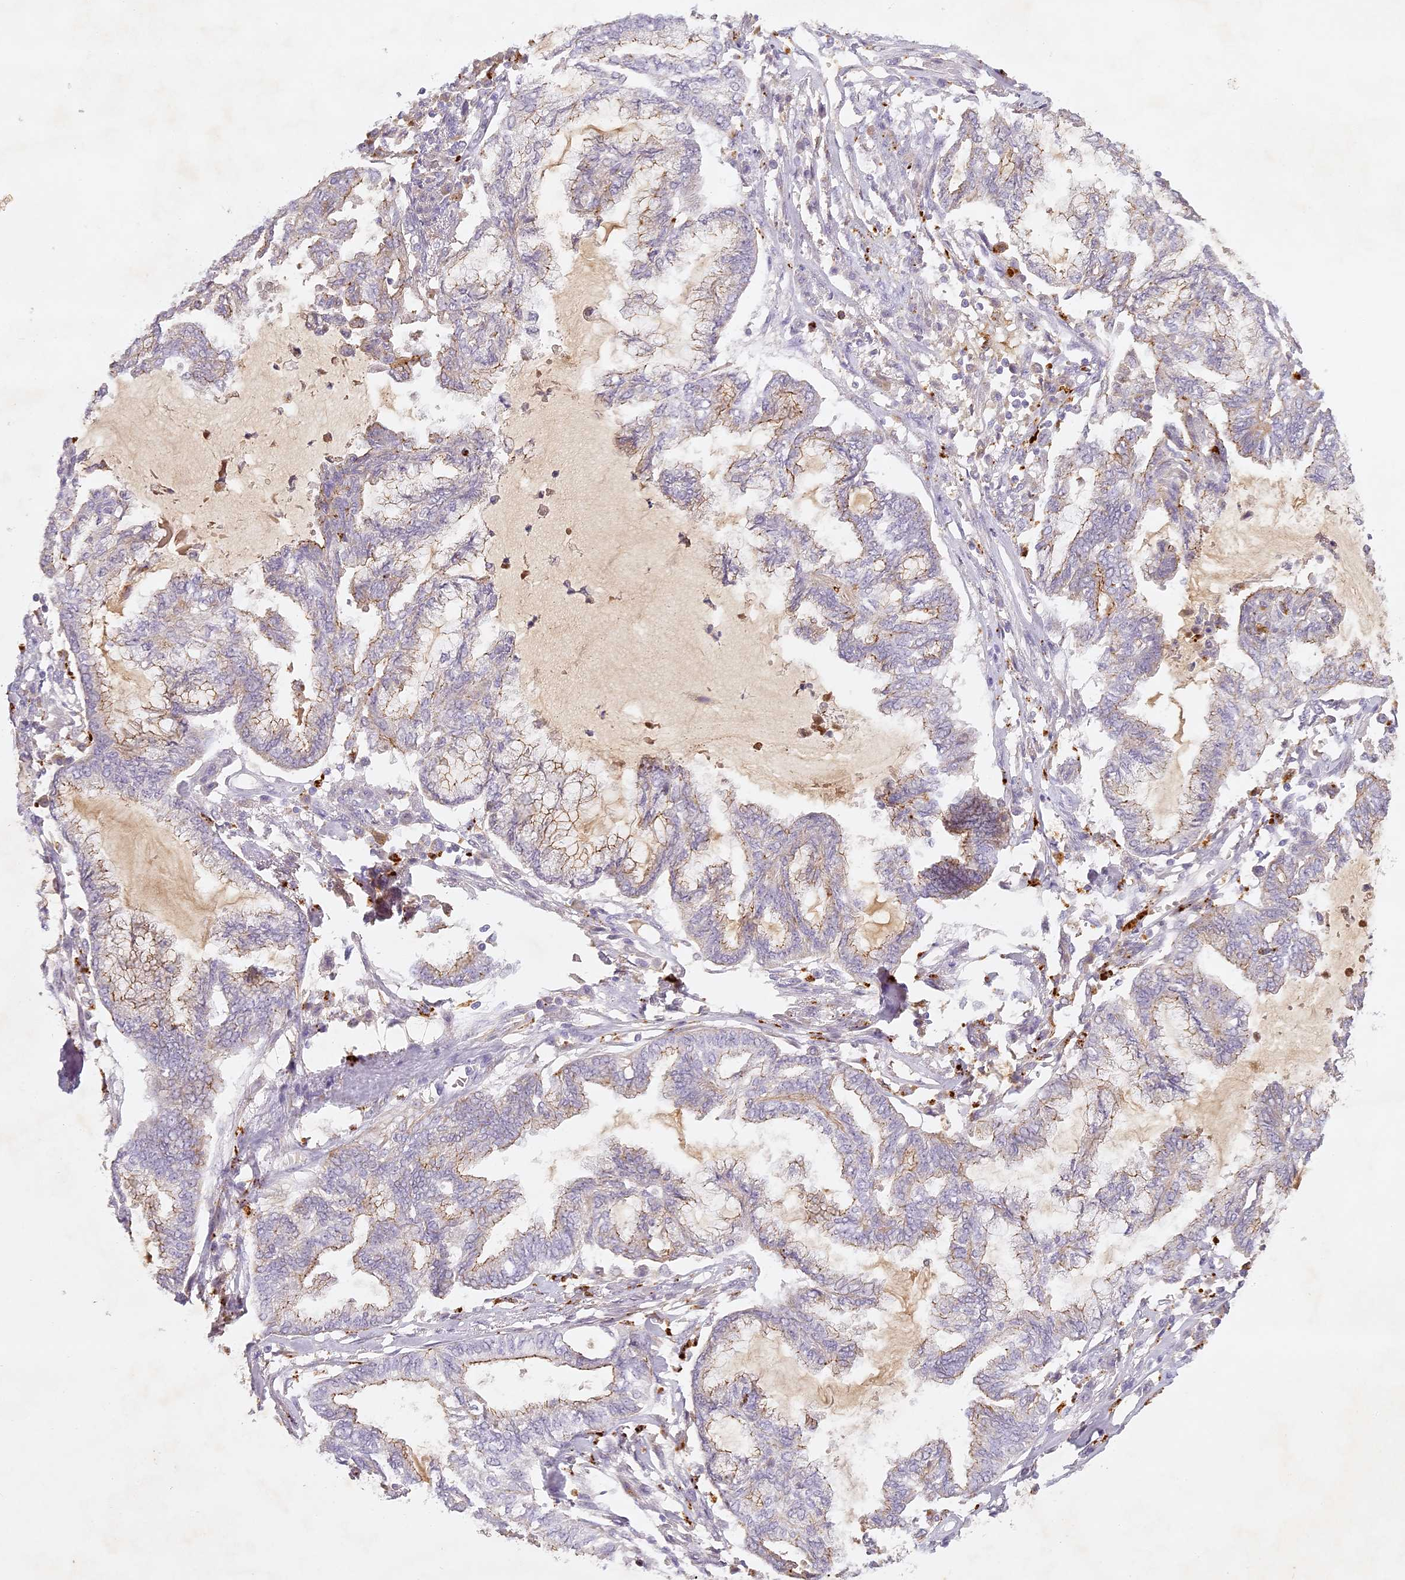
{"staining": {"intensity": "moderate", "quantity": "<25%", "location": "cytoplasmic/membranous"}, "tissue": "endometrial cancer", "cell_type": "Tumor cells", "image_type": "cancer", "snomed": [{"axis": "morphology", "description": "Adenocarcinoma, NOS"}, {"axis": "topography", "description": "Endometrium"}], "caption": "This micrograph demonstrates endometrial adenocarcinoma stained with immunohistochemistry (IHC) to label a protein in brown. The cytoplasmic/membranous of tumor cells show moderate positivity for the protein. Nuclei are counter-stained blue.", "gene": "ELL3", "patient": {"sex": "female", "age": 86}}